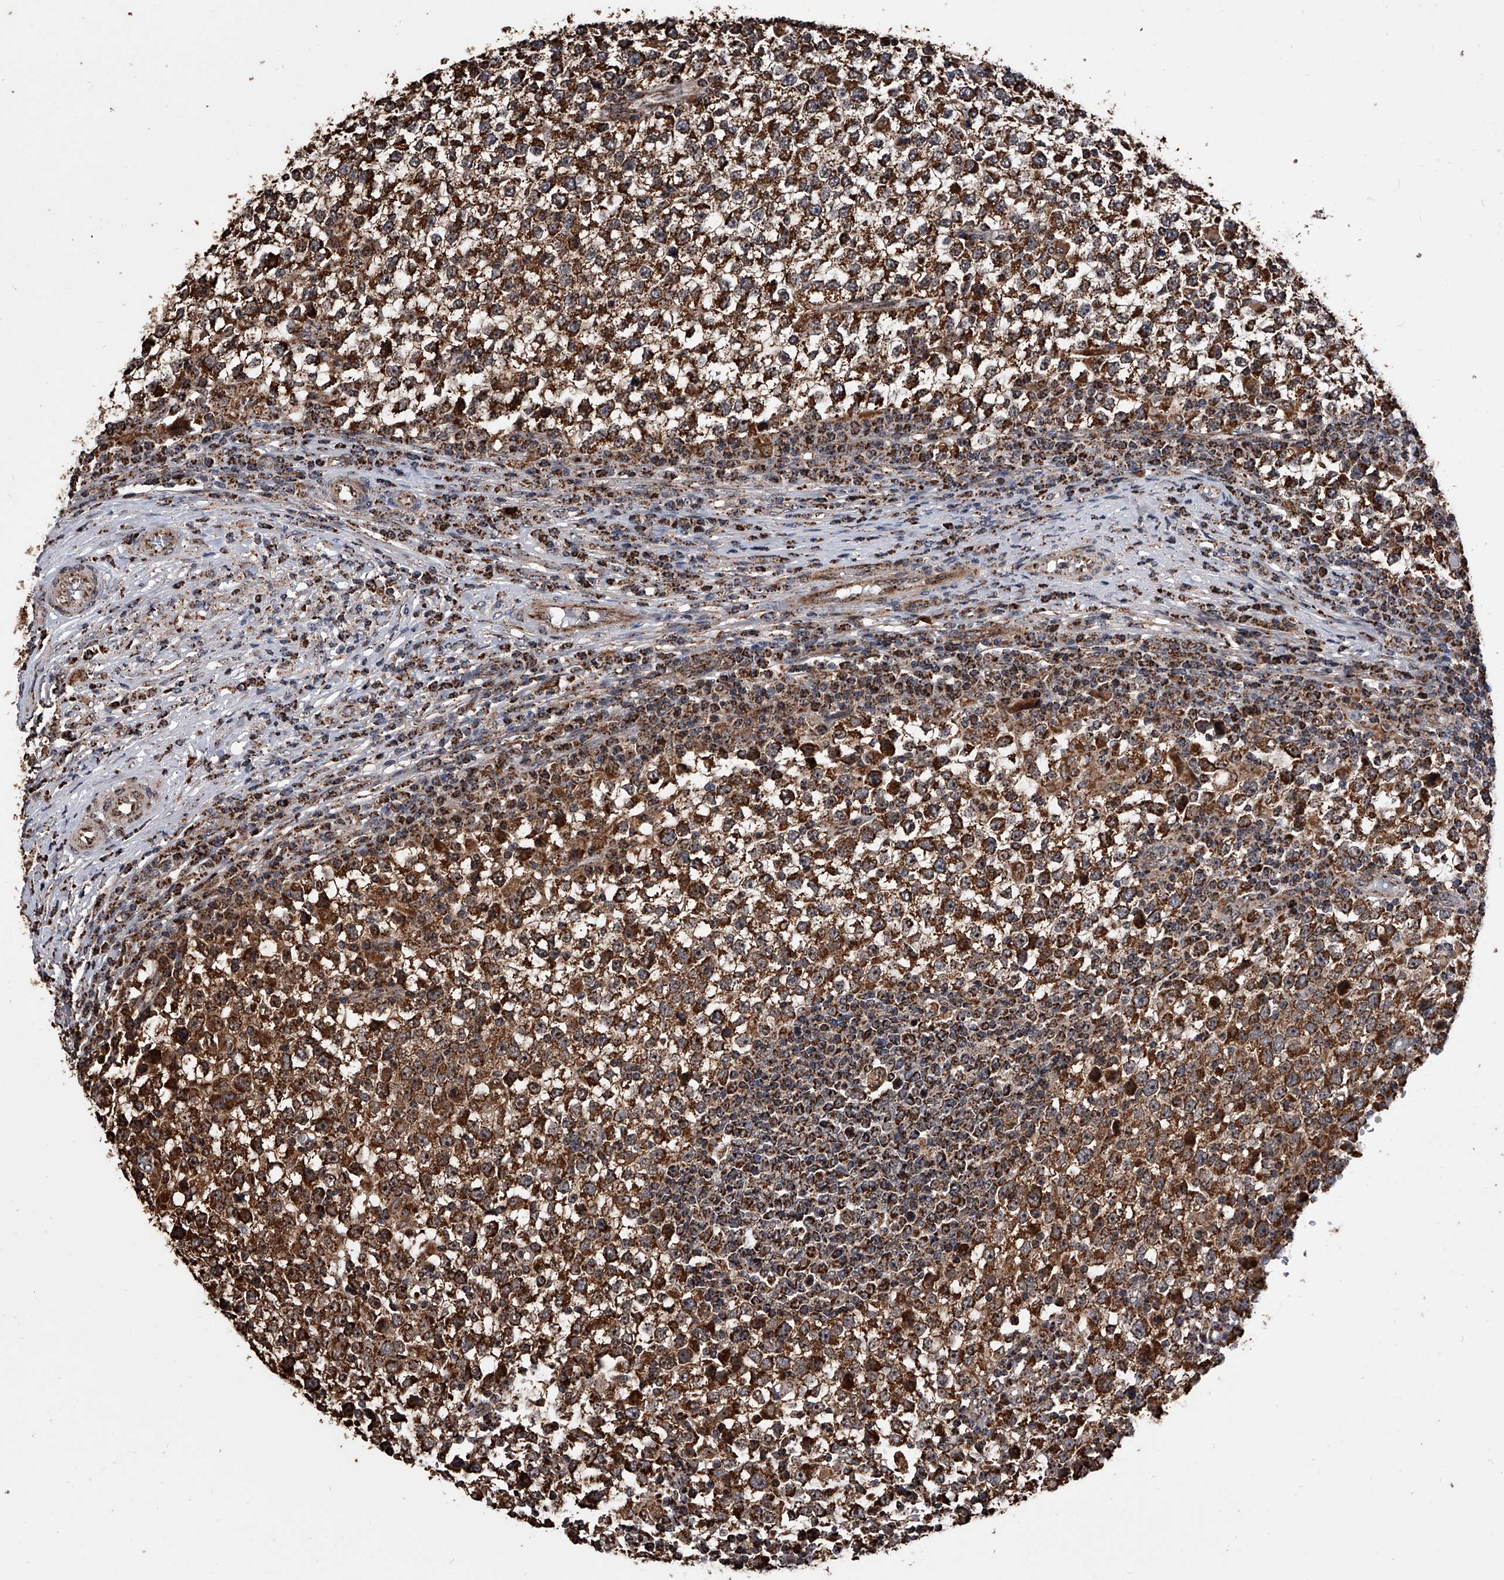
{"staining": {"intensity": "strong", "quantity": ">75%", "location": "cytoplasmic/membranous,nuclear"}, "tissue": "testis cancer", "cell_type": "Tumor cells", "image_type": "cancer", "snomed": [{"axis": "morphology", "description": "Seminoma, NOS"}, {"axis": "topography", "description": "Testis"}], "caption": "About >75% of tumor cells in testis cancer (seminoma) exhibit strong cytoplasmic/membranous and nuclear protein positivity as visualized by brown immunohistochemical staining.", "gene": "SMPDL3A", "patient": {"sex": "male", "age": 65}}